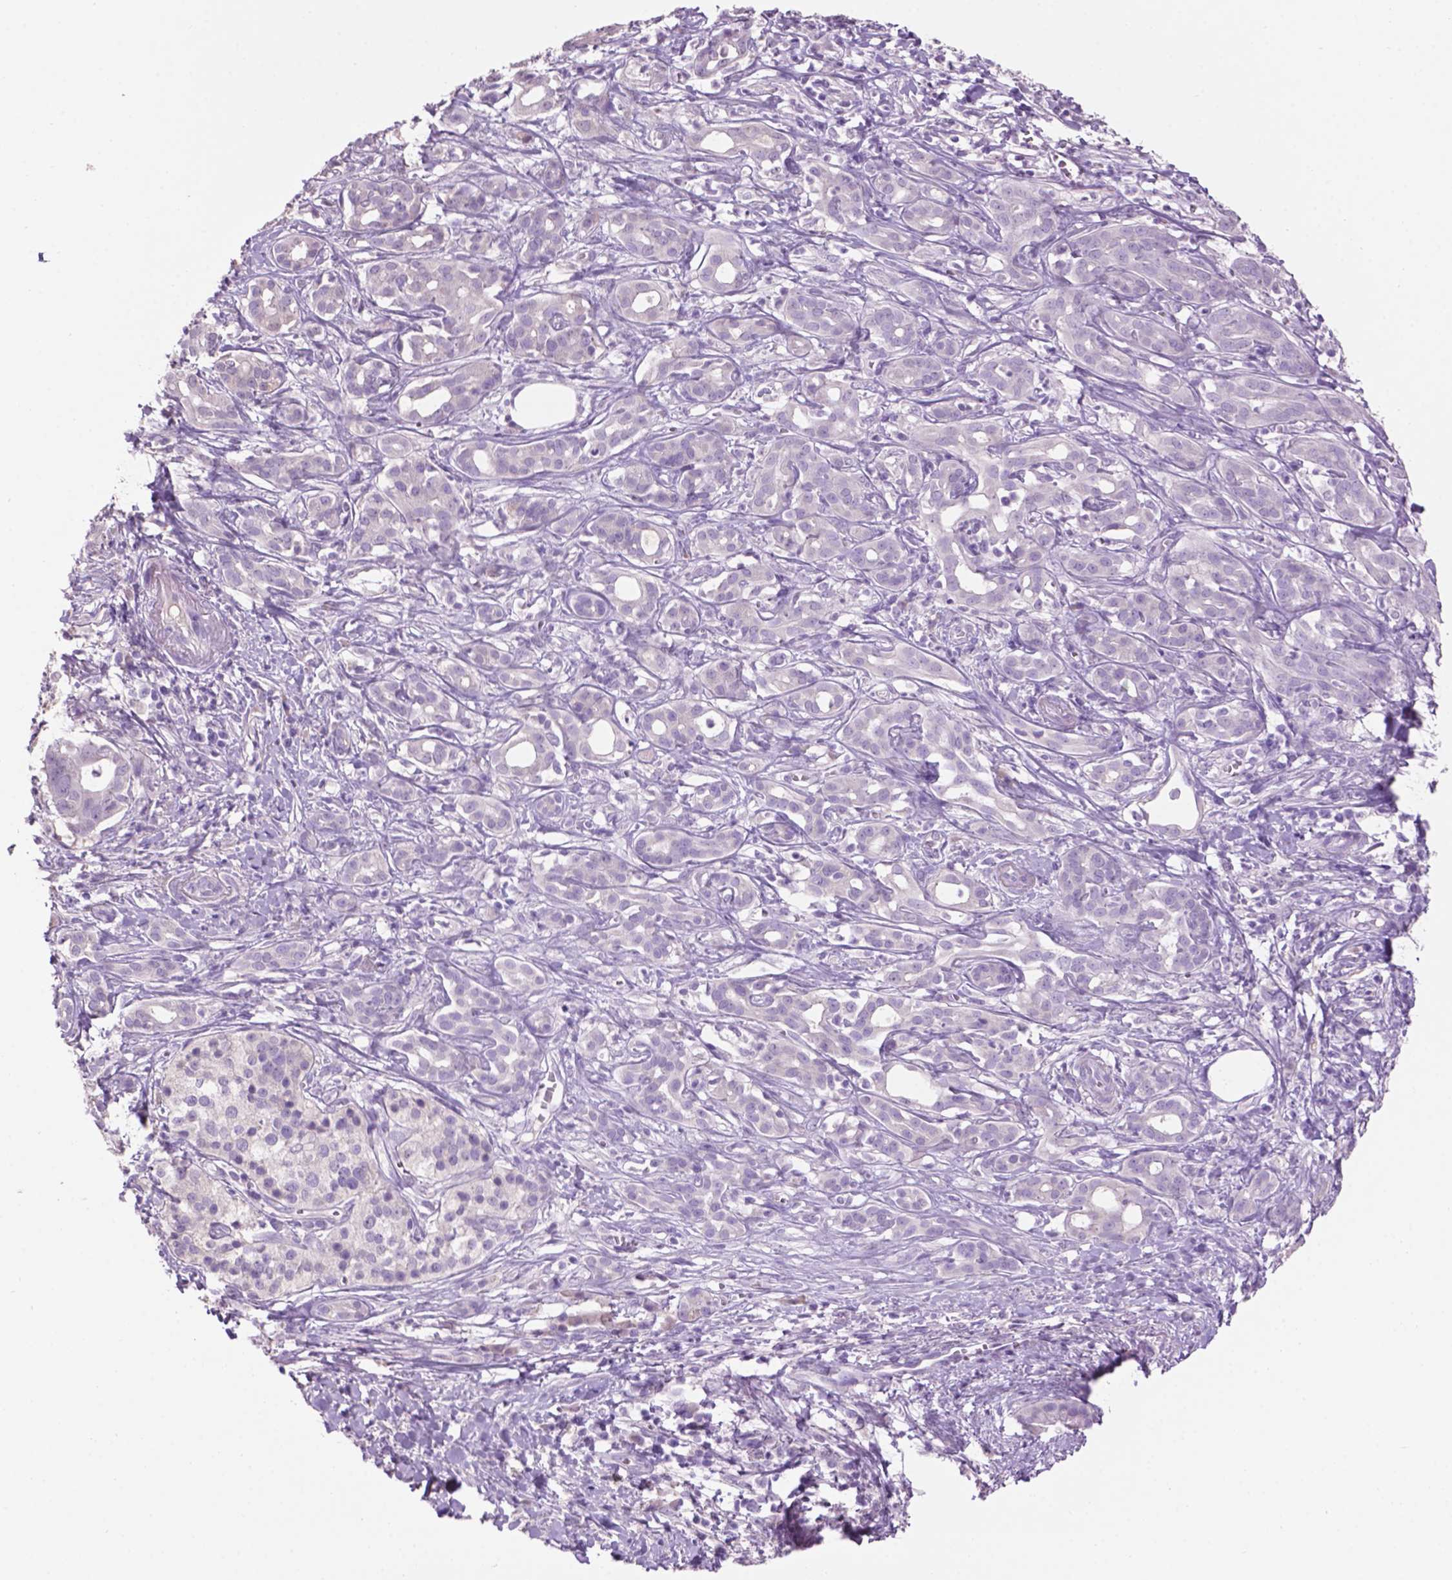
{"staining": {"intensity": "negative", "quantity": "none", "location": "none"}, "tissue": "pancreatic cancer", "cell_type": "Tumor cells", "image_type": "cancer", "snomed": [{"axis": "morphology", "description": "Adenocarcinoma, NOS"}, {"axis": "topography", "description": "Pancreas"}], "caption": "Immunohistochemical staining of human adenocarcinoma (pancreatic) reveals no significant staining in tumor cells.", "gene": "CRYBA4", "patient": {"sex": "male", "age": 61}}